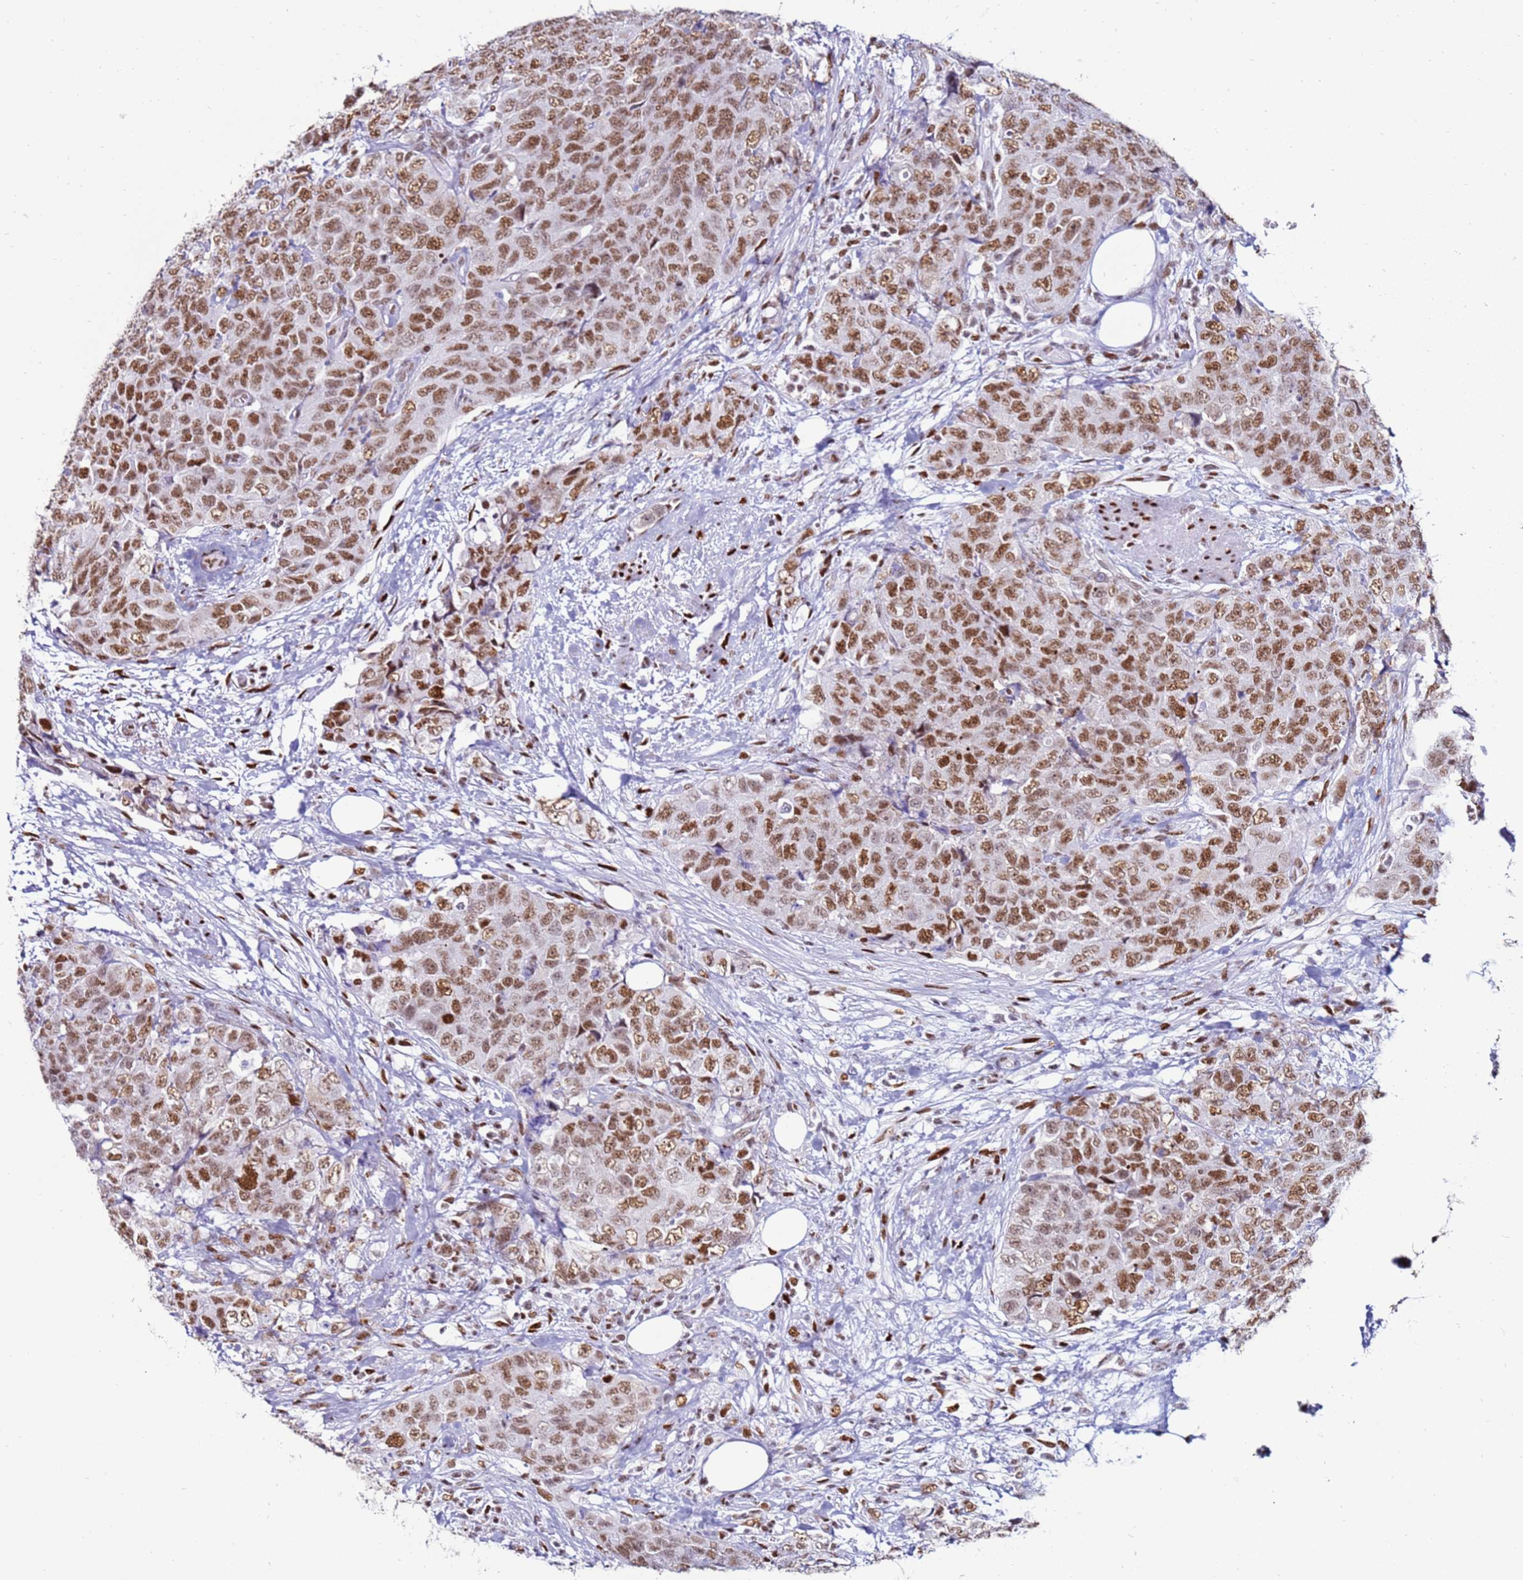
{"staining": {"intensity": "moderate", "quantity": ">75%", "location": "nuclear"}, "tissue": "urothelial cancer", "cell_type": "Tumor cells", "image_type": "cancer", "snomed": [{"axis": "morphology", "description": "Urothelial carcinoma, High grade"}, {"axis": "topography", "description": "Urinary bladder"}], "caption": "Immunohistochemistry (IHC) image of neoplastic tissue: human urothelial cancer stained using immunohistochemistry (IHC) demonstrates medium levels of moderate protein expression localized specifically in the nuclear of tumor cells, appearing as a nuclear brown color.", "gene": "KPNA4", "patient": {"sex": "female", "age": 78}}